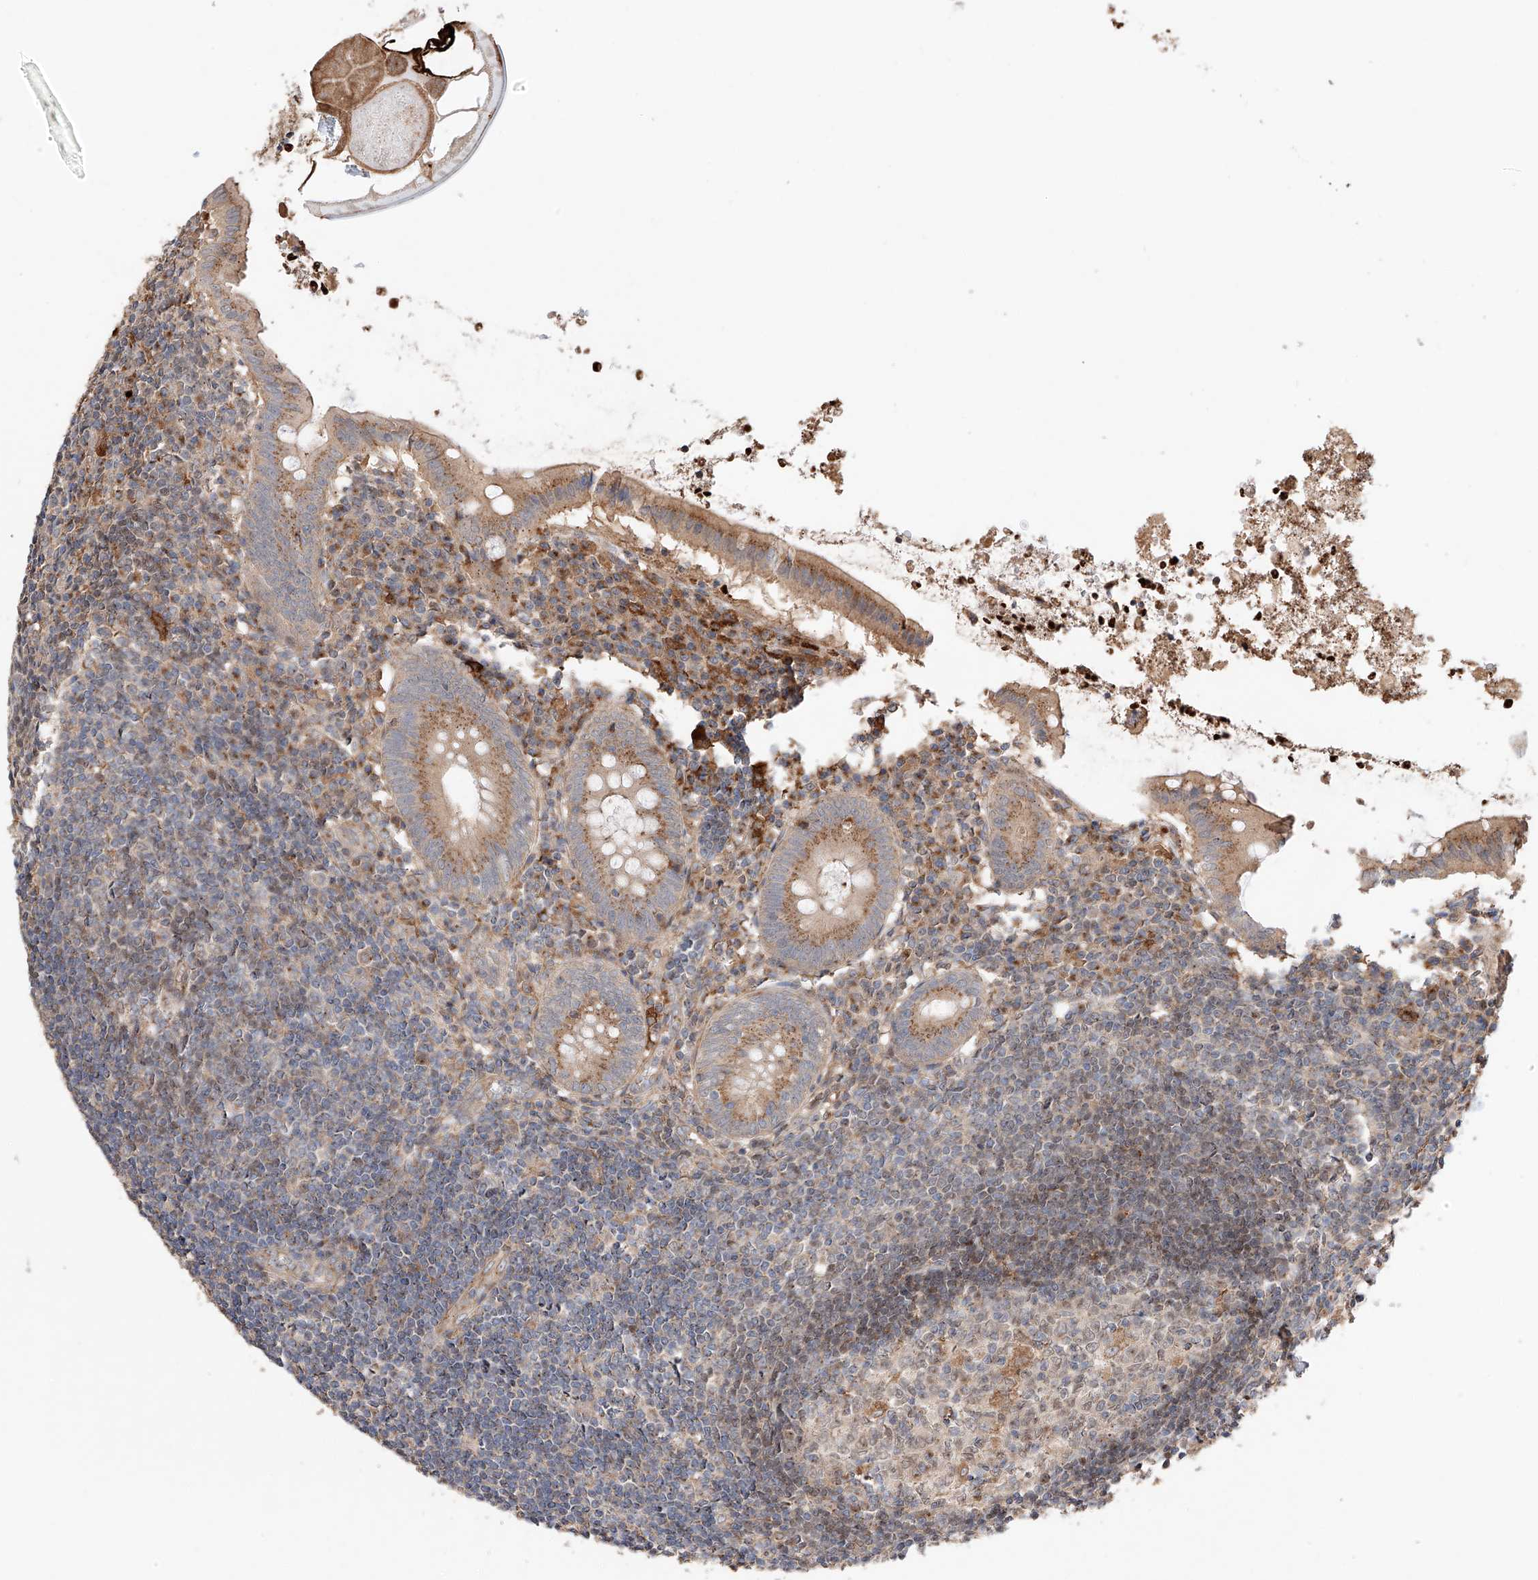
{"staining": {"intensity": "moderate", "quantity": ">75%", "location": "cytoplasmic/membranous"}, "tissue": "appendix", "cell_type": "Glandular cells", "image_type": "normal", "snomed": [{"axis": "morphology", "description": "Normal tissue, NOS"}, {"axis": "topography", "description": "Appendix"}], "caption": "Immunohistochemical staining of benign human appendix displays moderate cytoplasmic/membranous protein expression in approximately >75% of glandular cells.", "gene": "MOSPD1", "patient": {"sex": "female", "age": 54}}